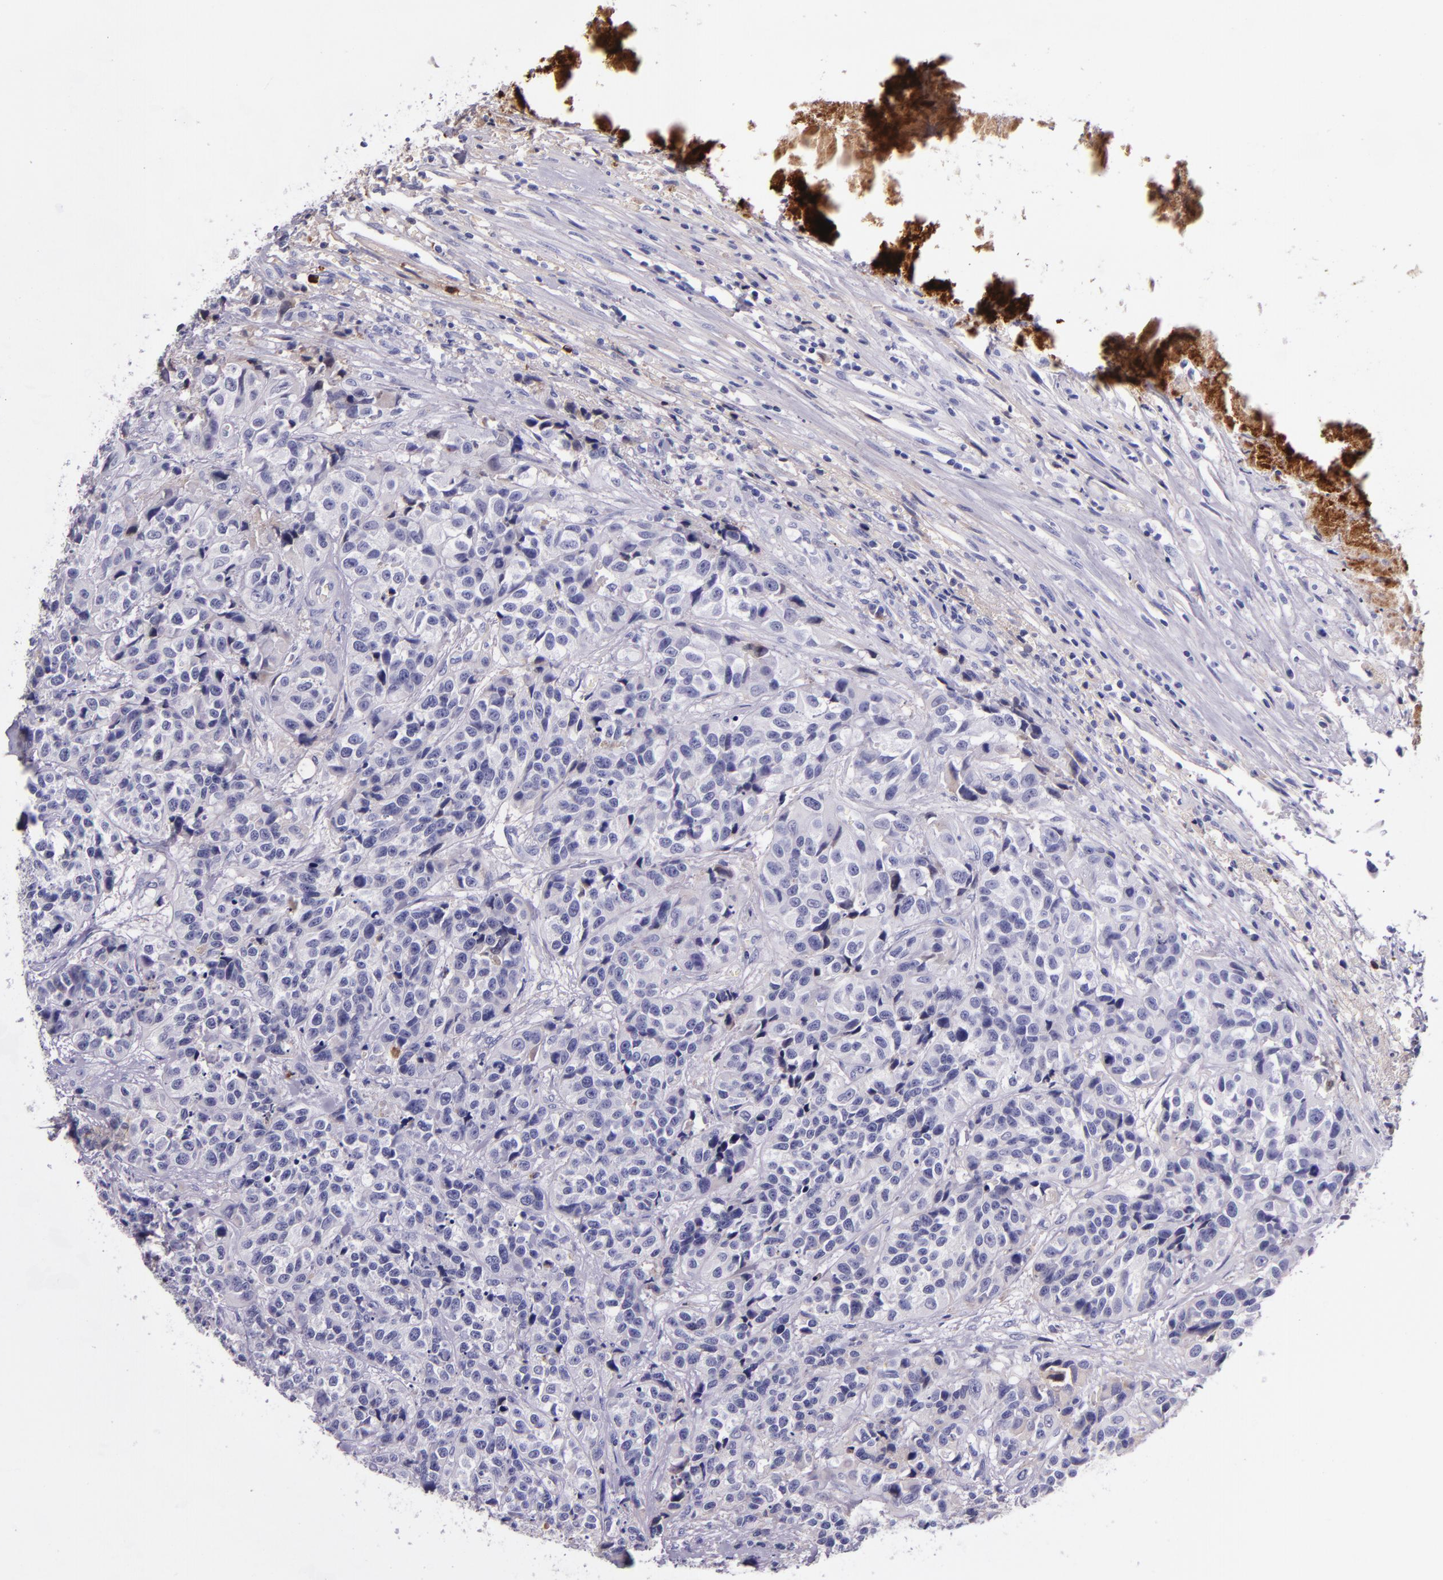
{"staining": {"intensity": "negative", "quantity": "none", "location": "none"}, "tissue": "urothelial cancer", "cell_type": "Tumor cells", "image_type": "cancer", "snomed": [{"axis": "morphology", "description": "Urothelial carcinoma, High grade"}, {"axis": "topography", "description": "Urinary bladder"}], "caption": "Tumor cells show no significant expression in high-grade urothelial carcinoma.", "gene": "KNG1", "patient": {"sex": "female", "age": 81}}